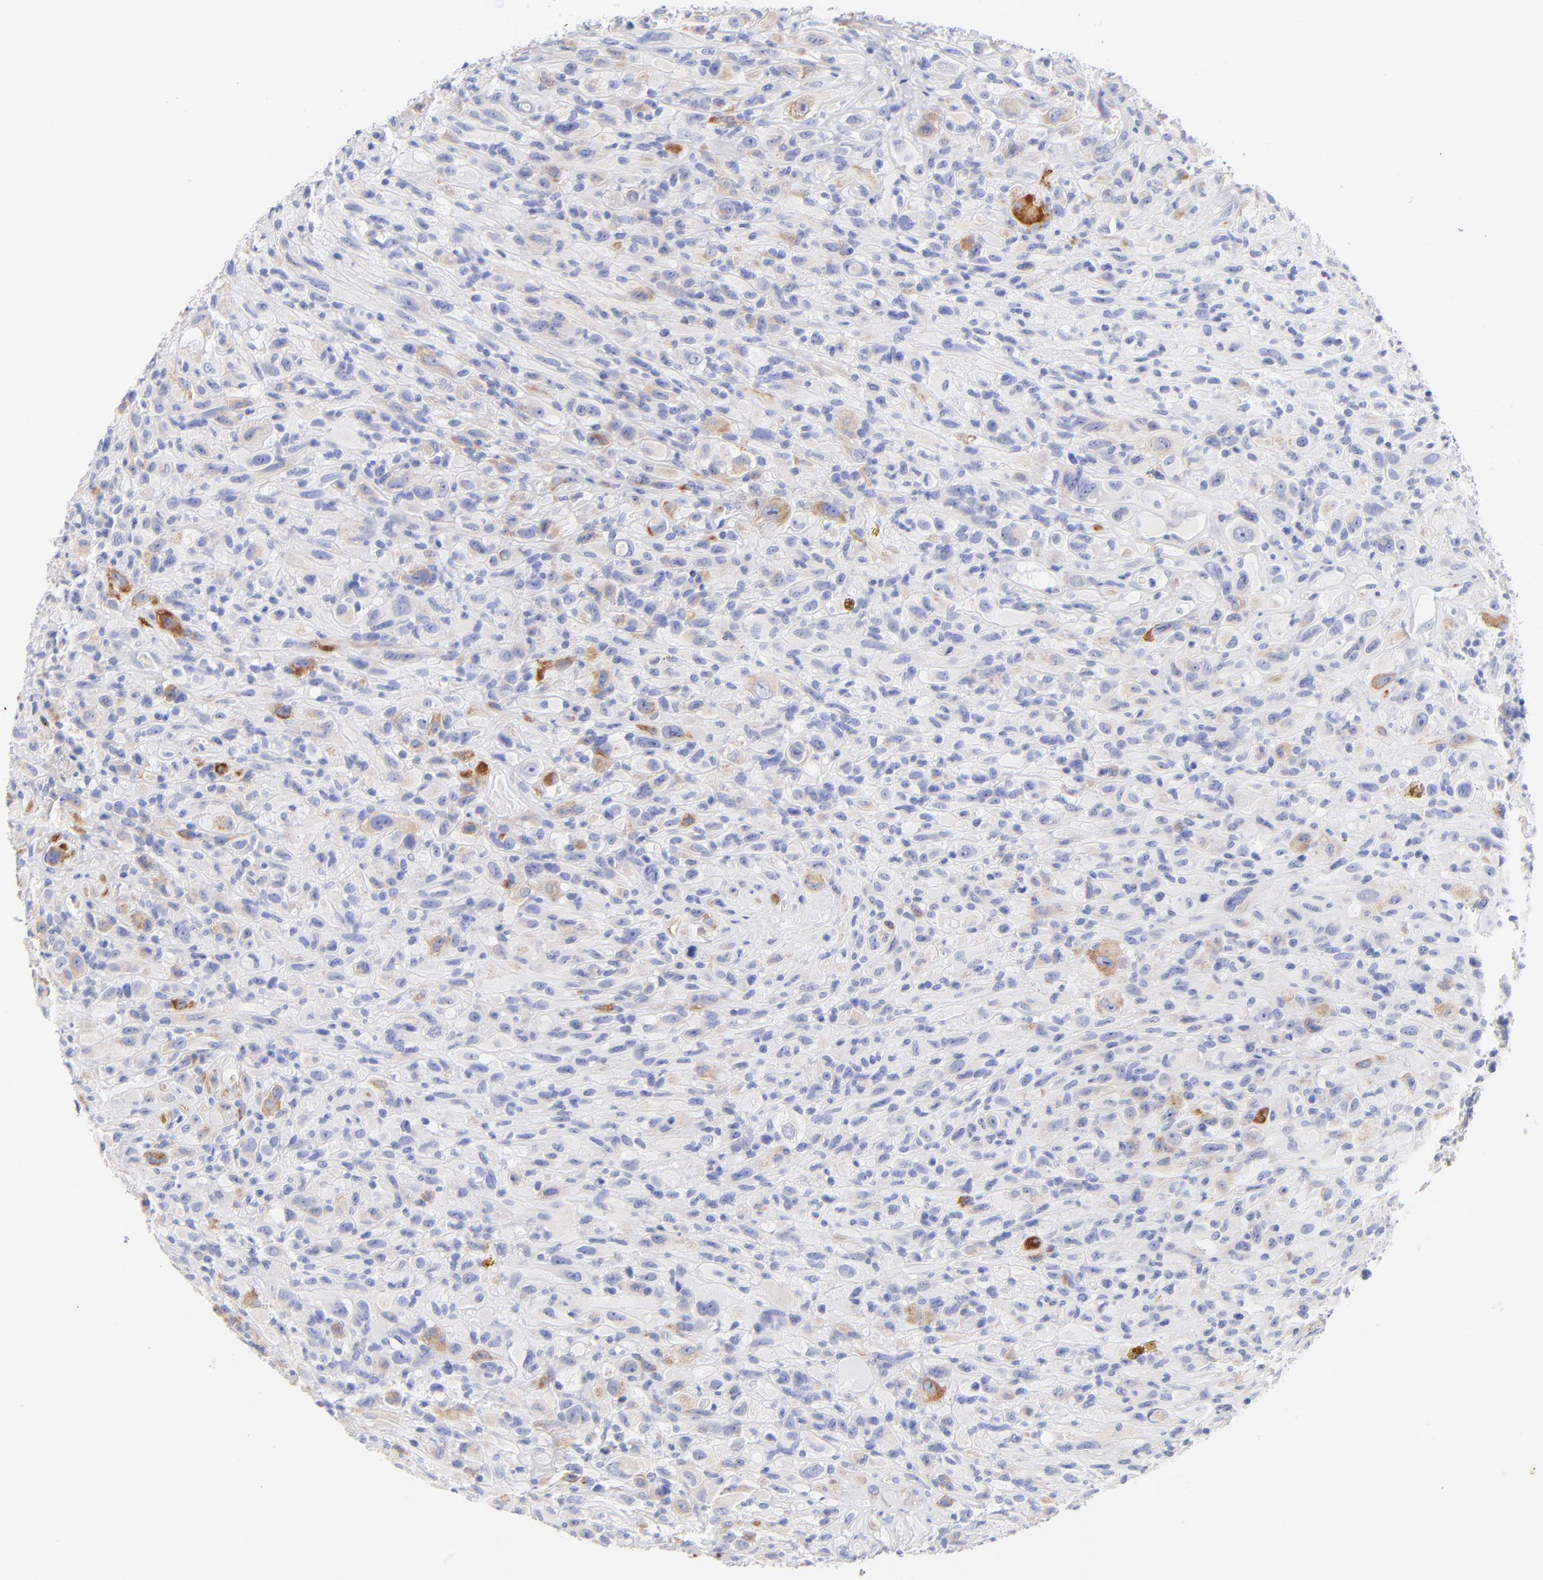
{"staining": {"intensity": "moderate", "quantity": "<25%", "location": "cytoplasmic/membranous"}, "tissue": "glioma", "cell_type": "Tumor cells", "image_type": "cancer", "snomed": [{"axis": "morphology", "description": "Glioma, malignant, High grade"}, {"axis": "topography", "description": "Brain"}], "caption": "Malignant glioma (high-grade) stained with a protein marker displays moderate staining in tumor cells.", "gene": "C1QTNF6", "patient": {"sex": "male", "age": 48}}